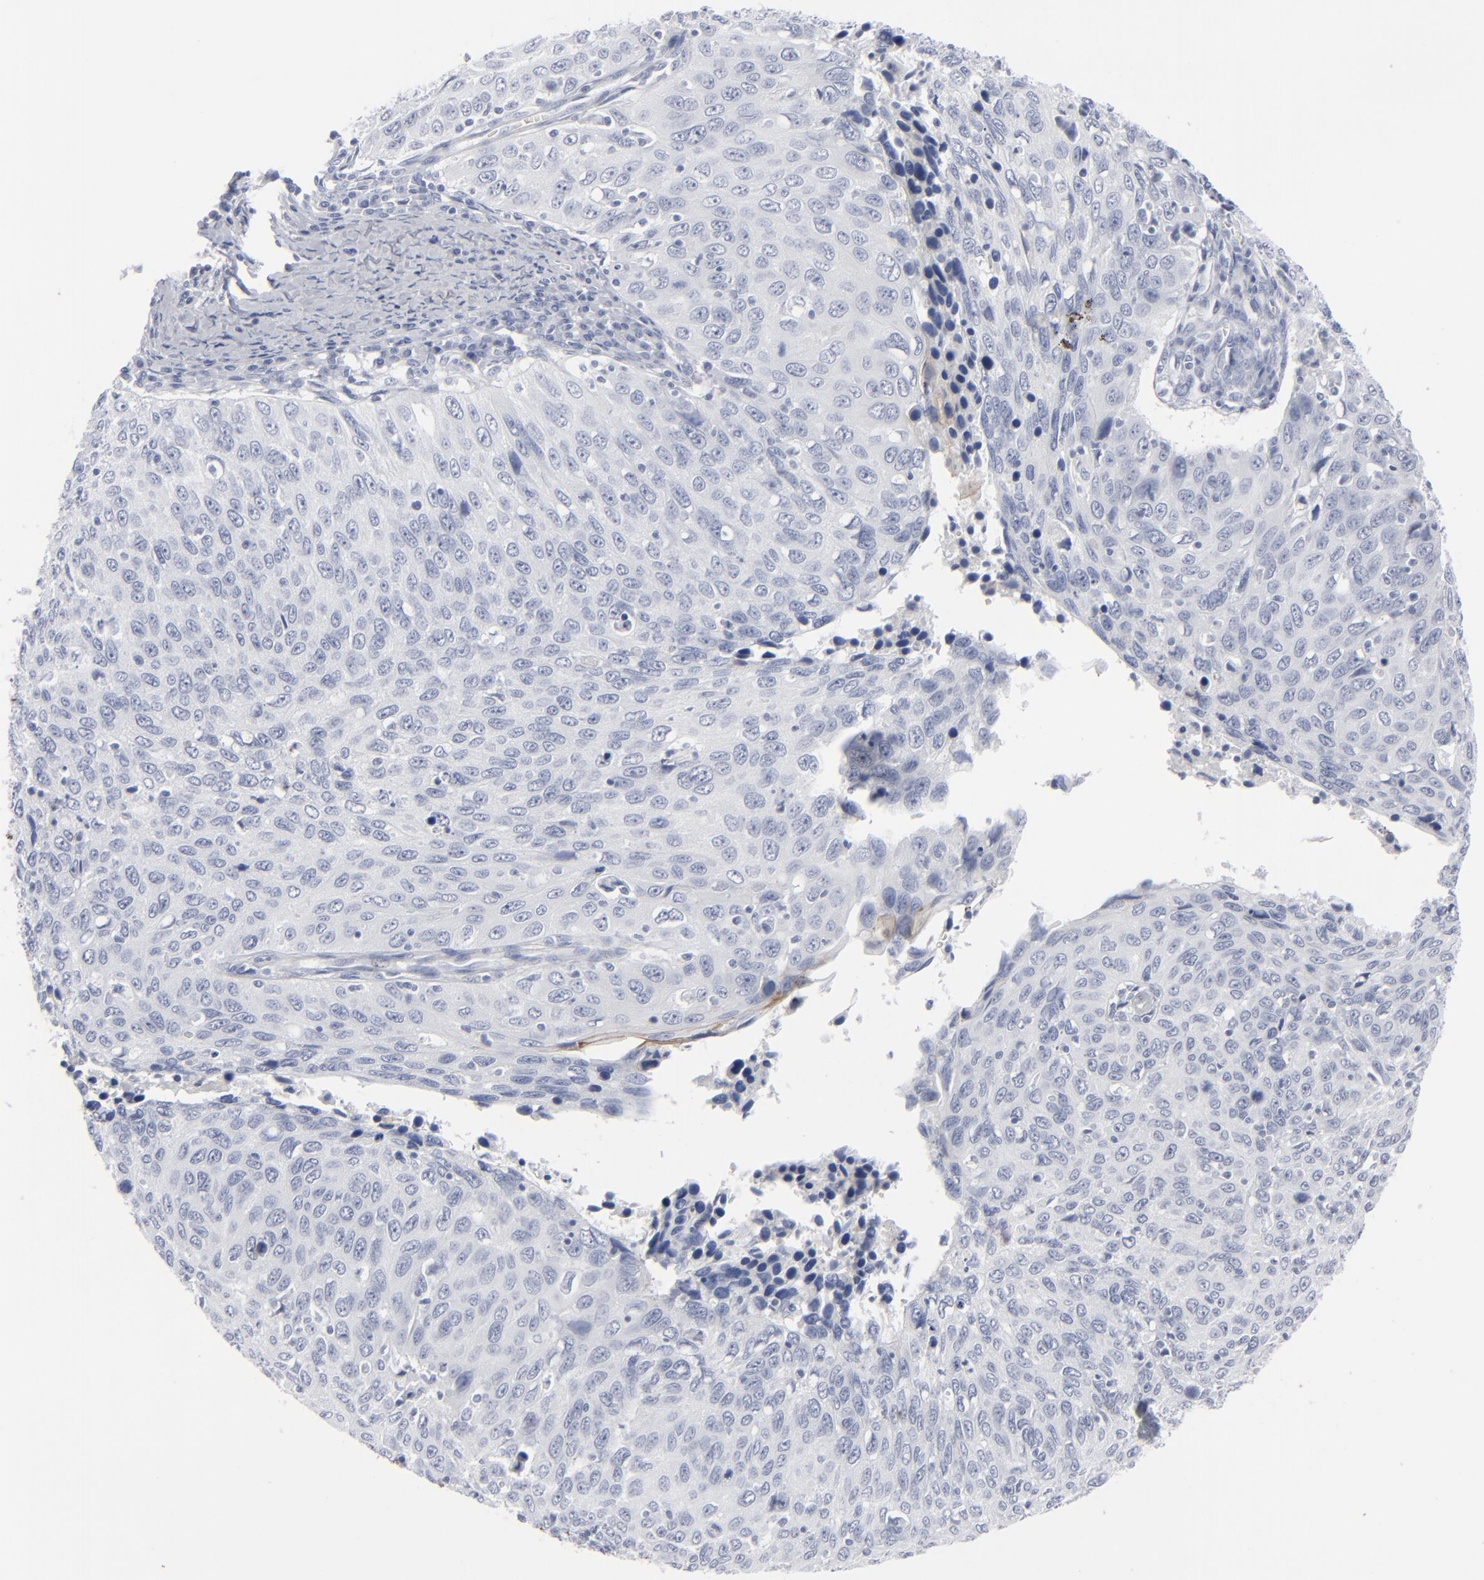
{"staining": {"intensity": "negative", "quantity": "none", "location": "none"}, "tissue": "cervical cancer", "cell_type": "Tumor cells", "image_type": "cancer", "snomed": [{"axis": "morphology", "description": "Squamous cell carcinoma, NOS"}, {"axis": "topography", "description": "Cervix"}], "caption": "High power microscopy photomicrograph of an immunohistochemistry (IHC) photomicrograph of cervical squamous cell carcinoma, revealing no significant staining in tumor cells. (Immunohistochemistry (ihc), brightfield microscopy, high magnification).", "gene": "MSLN", "patient": {"sex": "female", "age": 53}}